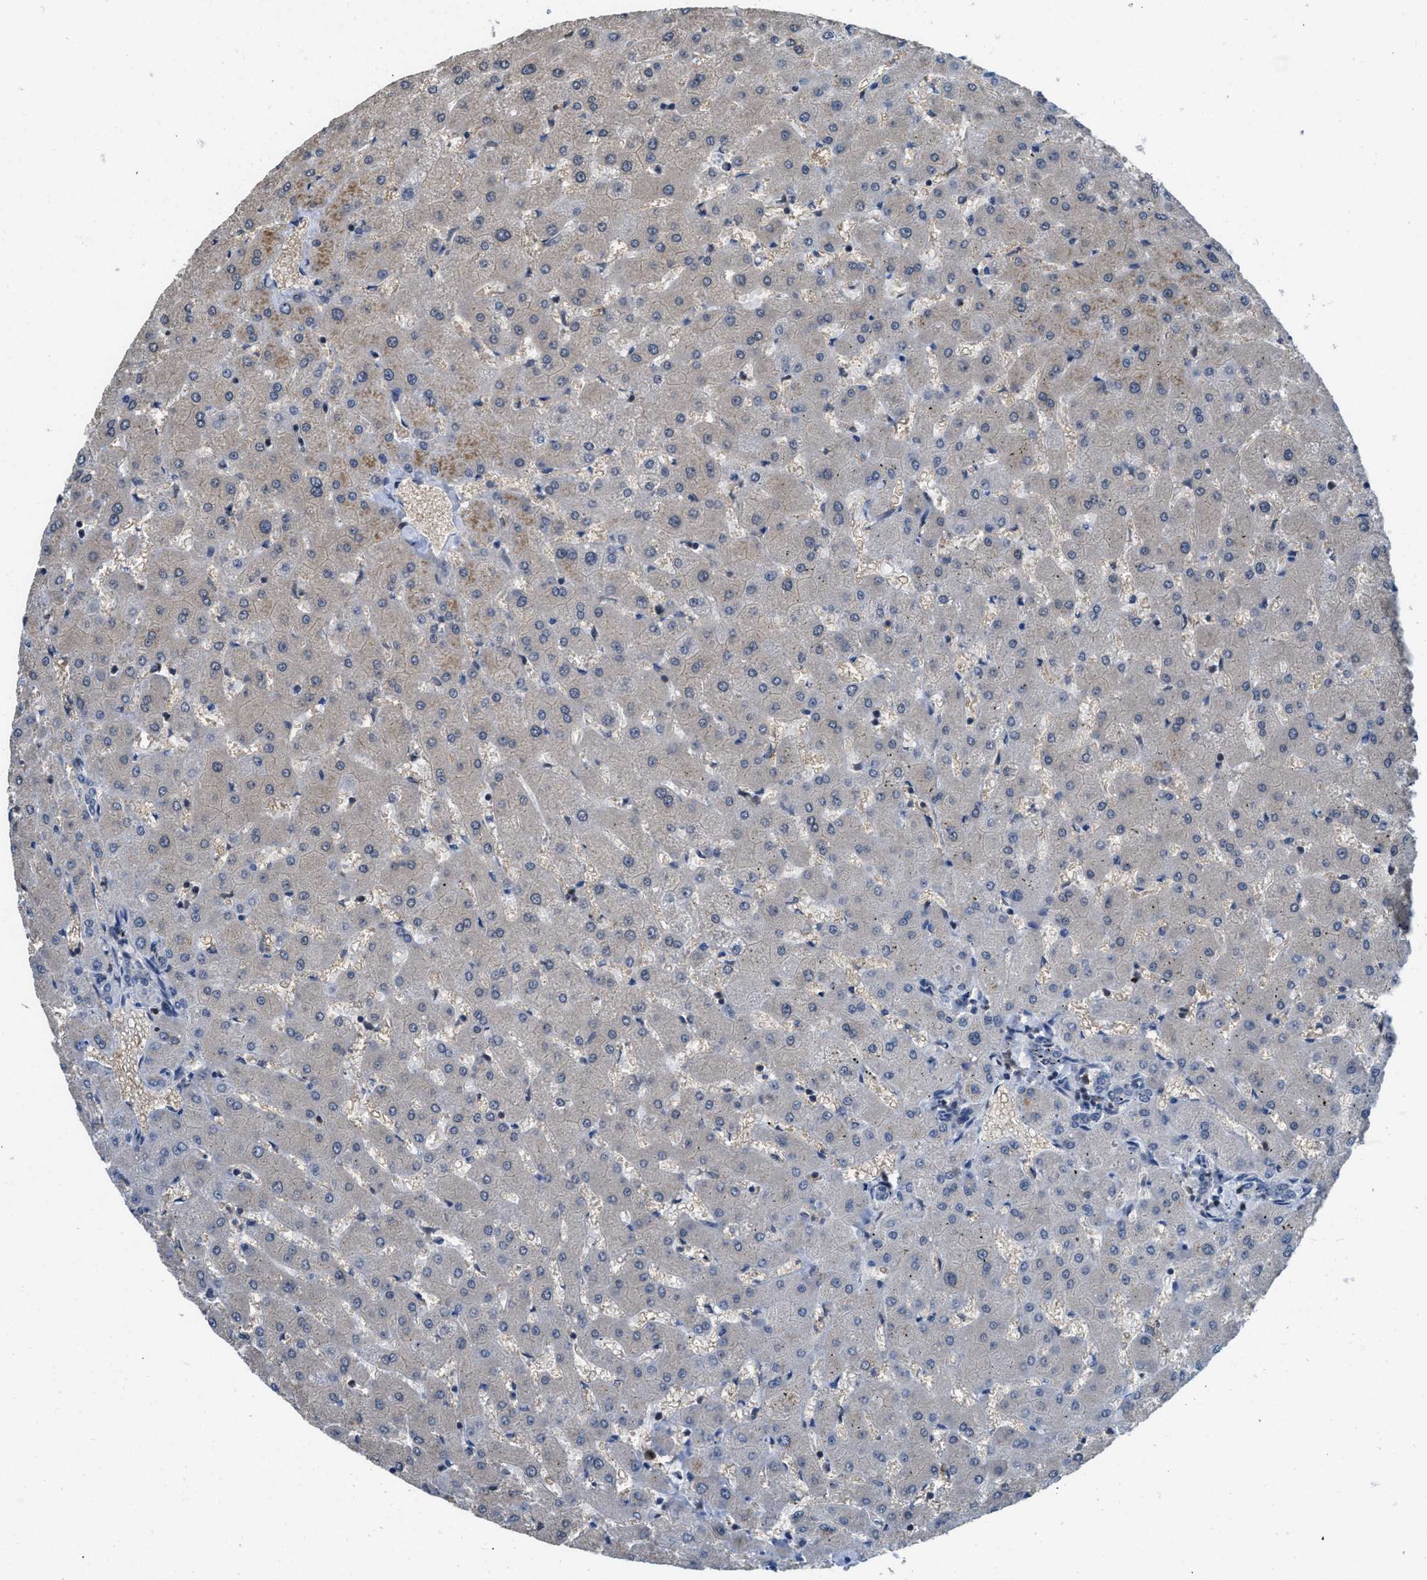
{"staining": {"intensity": "negative", "quantity": "none", "location": "none"}, "tissue": "liver", "cell_type": "Cholangiocytes", "image_type": "normal", "snomed": [{"axis": "morphology", "description": "Normal tissue, NOS"}, {"axis": "topography", "description": "Liver"}], "caption": "This is a image of immunohistochemistry staining of unremarkable liver, which shows no staining in cholangiocytes. The staining is performed using DAB brown chromogen with nuclei counter-stained in using hematoxylin.", "gene": "TES", "patient": {"sex": "female", "age": 63}}